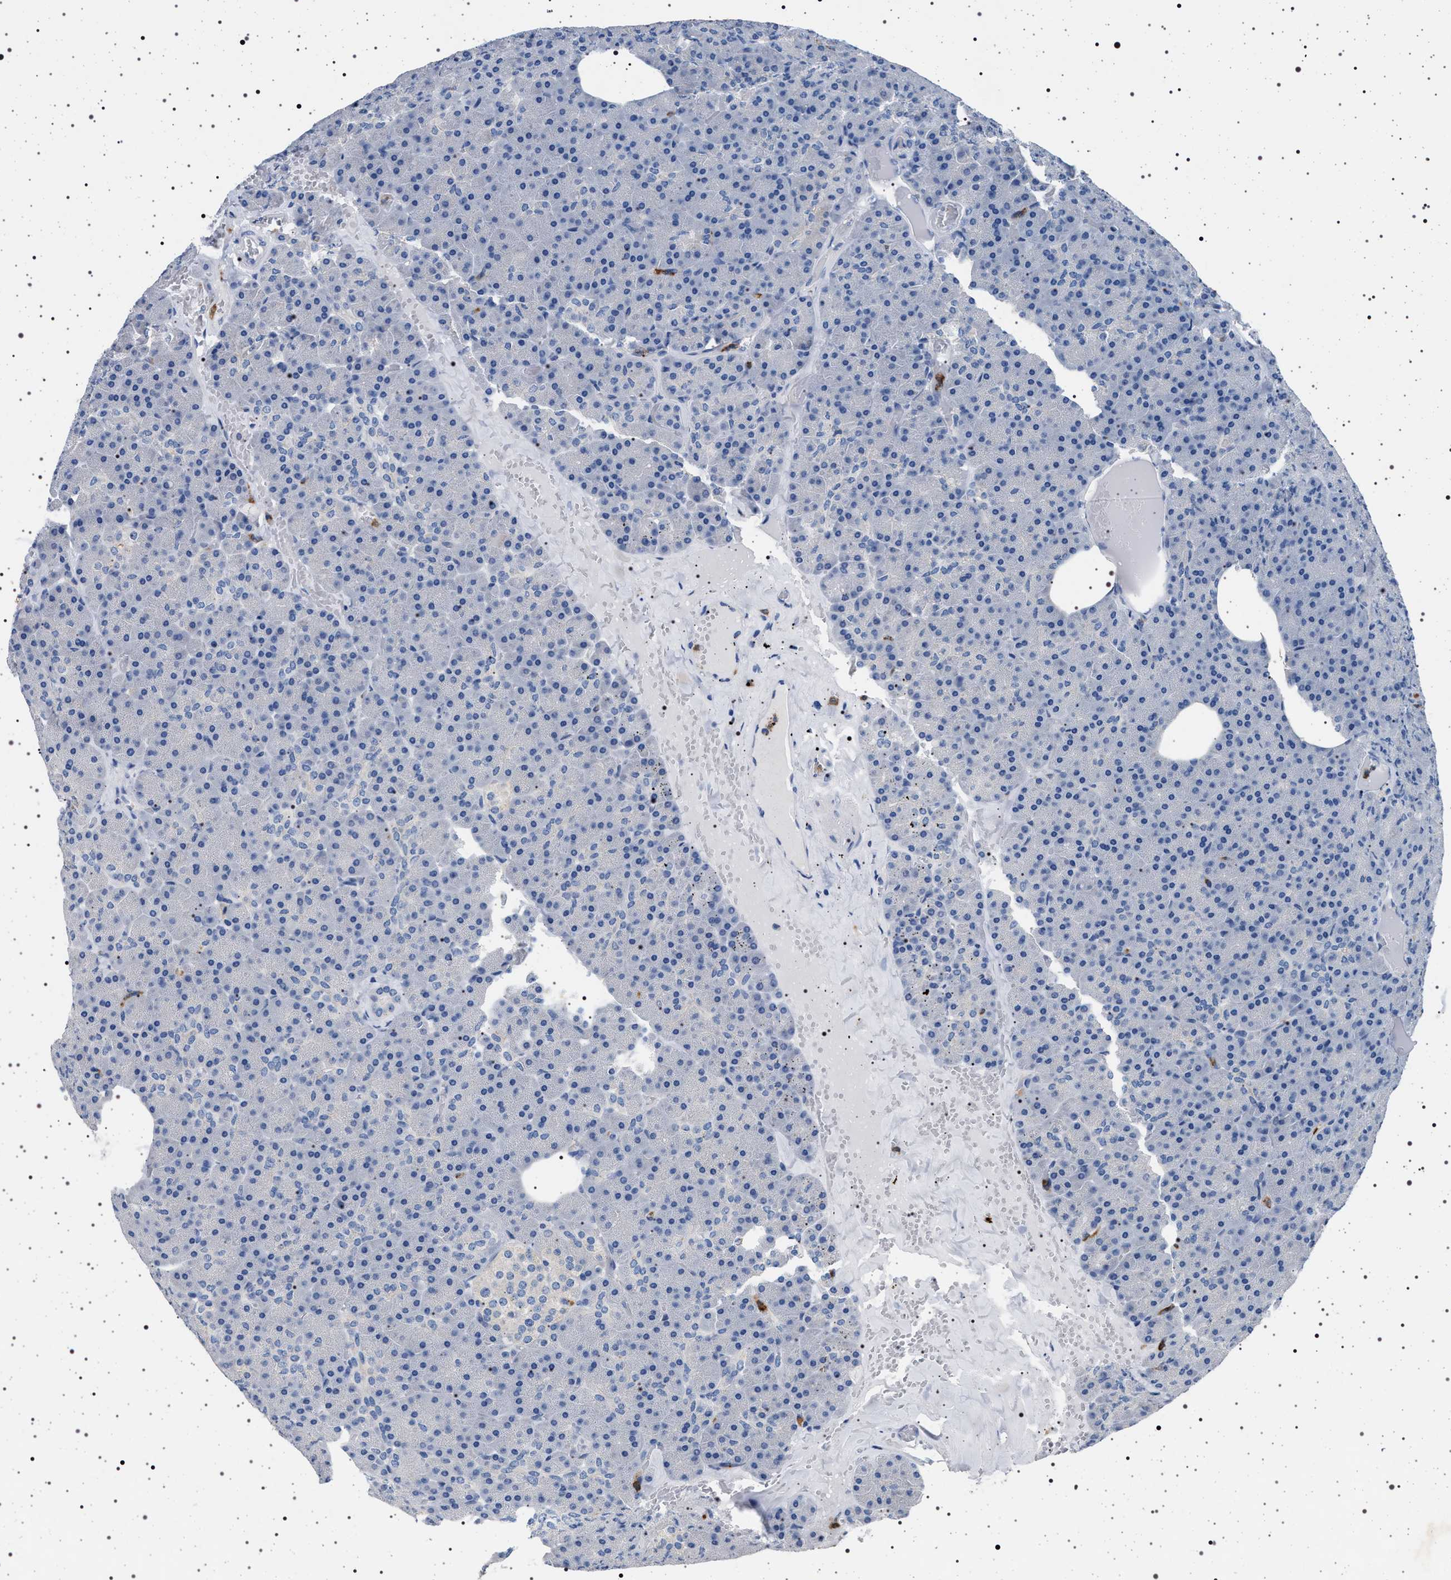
{"staining": {"intensity": "negative", "quantity": "none", "location": "none"}, "tissue": "pancreas", "cell_type": "Exocrine glandular cells", "image_type": "normal", "snomed": [{"axis": "morphology", "description": "Normal tissue, NOS"}, {"axis": "morphology", "description": "Carcinoid, malignant, NOS"}, {"axis": "topography", "description": "Pancreas"}], "caption": "Immunohistochemical staining of normal human pancreas displays no significant positivity in exocrine glandular cells. The staining is performed using DAB brown chromogen with nuclei counter-stained in using hematoxylin.", "gene": "NAT9", "patient": {"sex": "female", "age": 35}}